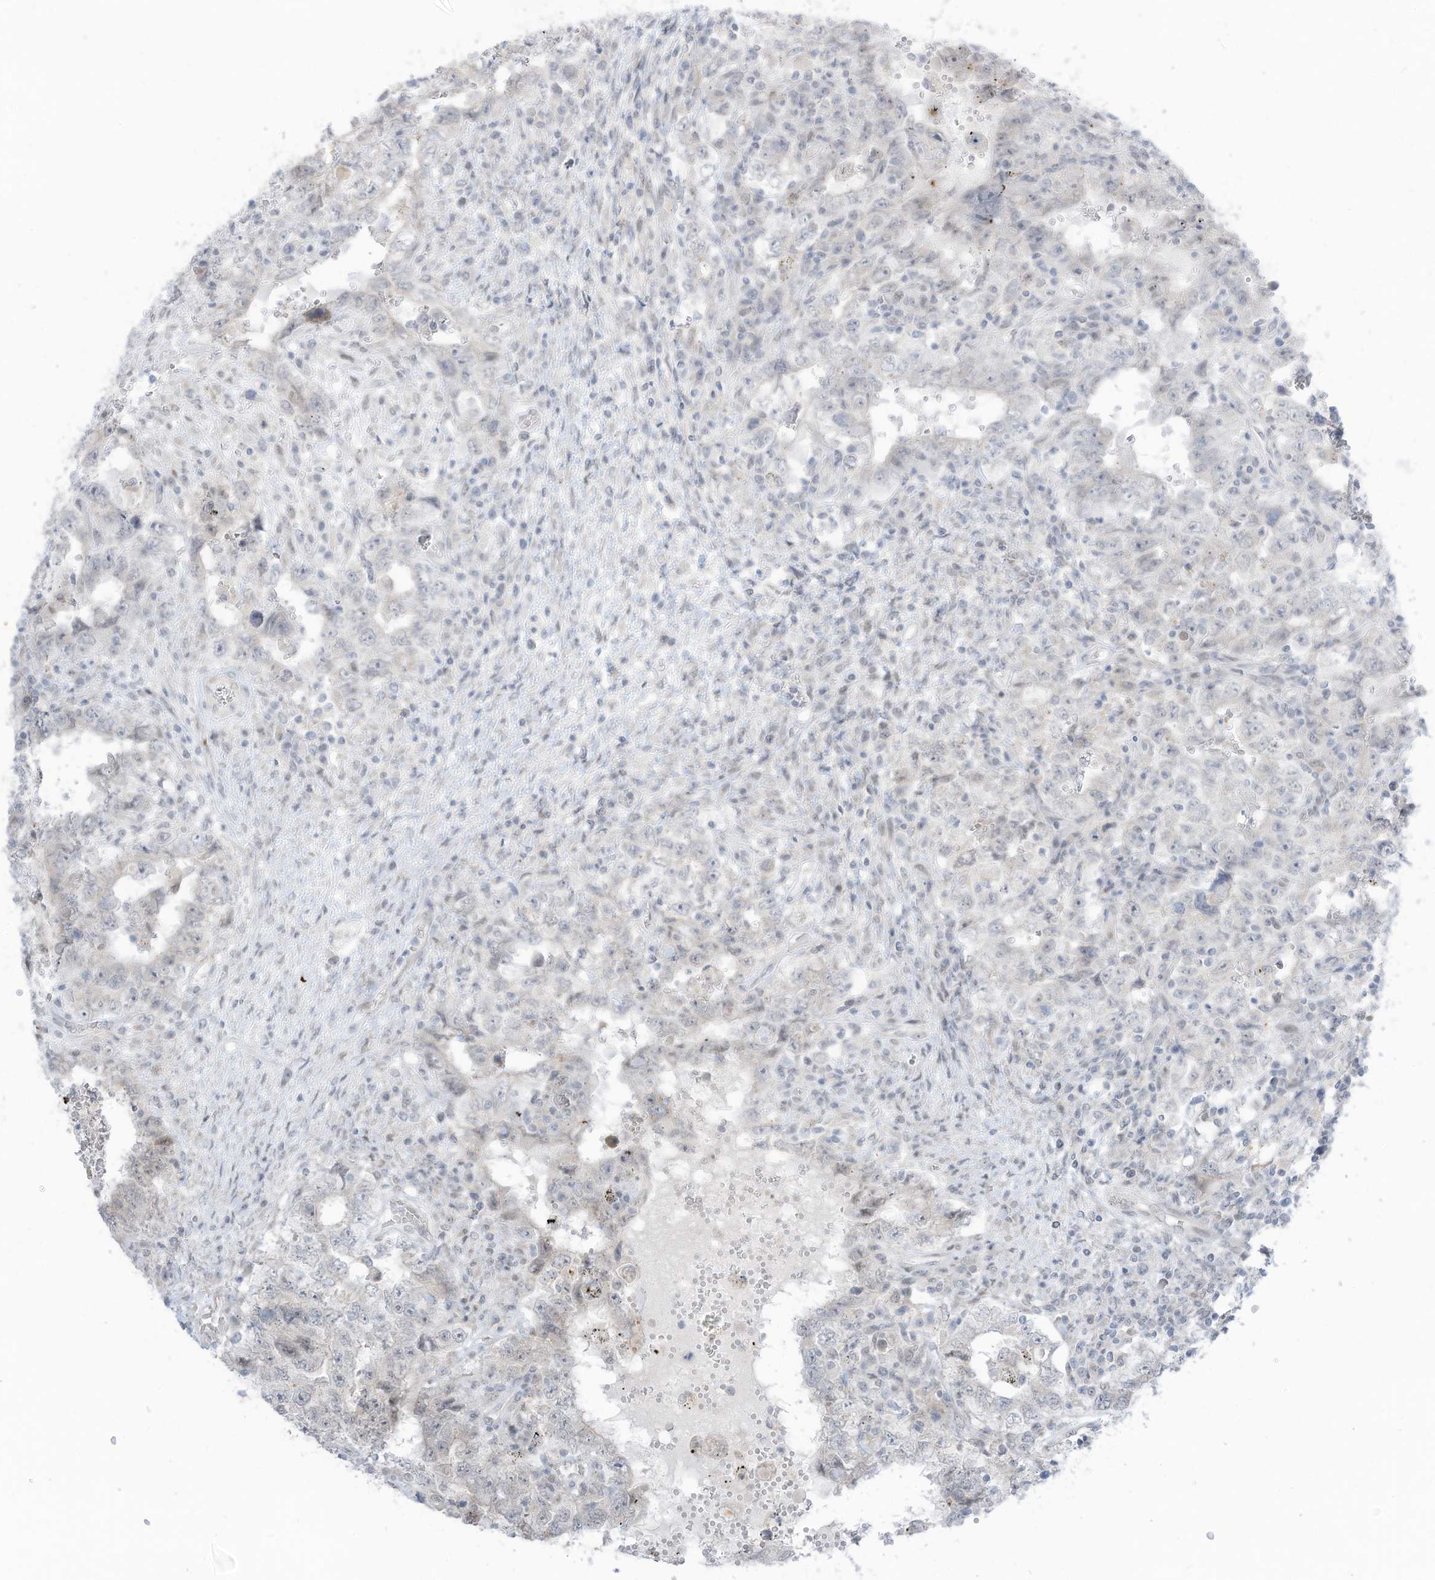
{"staining": {"intensity": "negative", "quantity": "none", "location": "none"}, "tissue": "testis cancer", "cell_type": "Tumor cells", "image_type": "cancer", "snomed": [{"axis": "morphology", "description": "Carcinoma, Embryonal, NOS"}, {"axis": "topography", "description": "Testis"}], "caption": "The micrograph reveals no significant staining in tumor cells of embryonal carcinoma (testis).", "gene": "ASPRV1", "patient": {"sex": "male", "age": 26}}